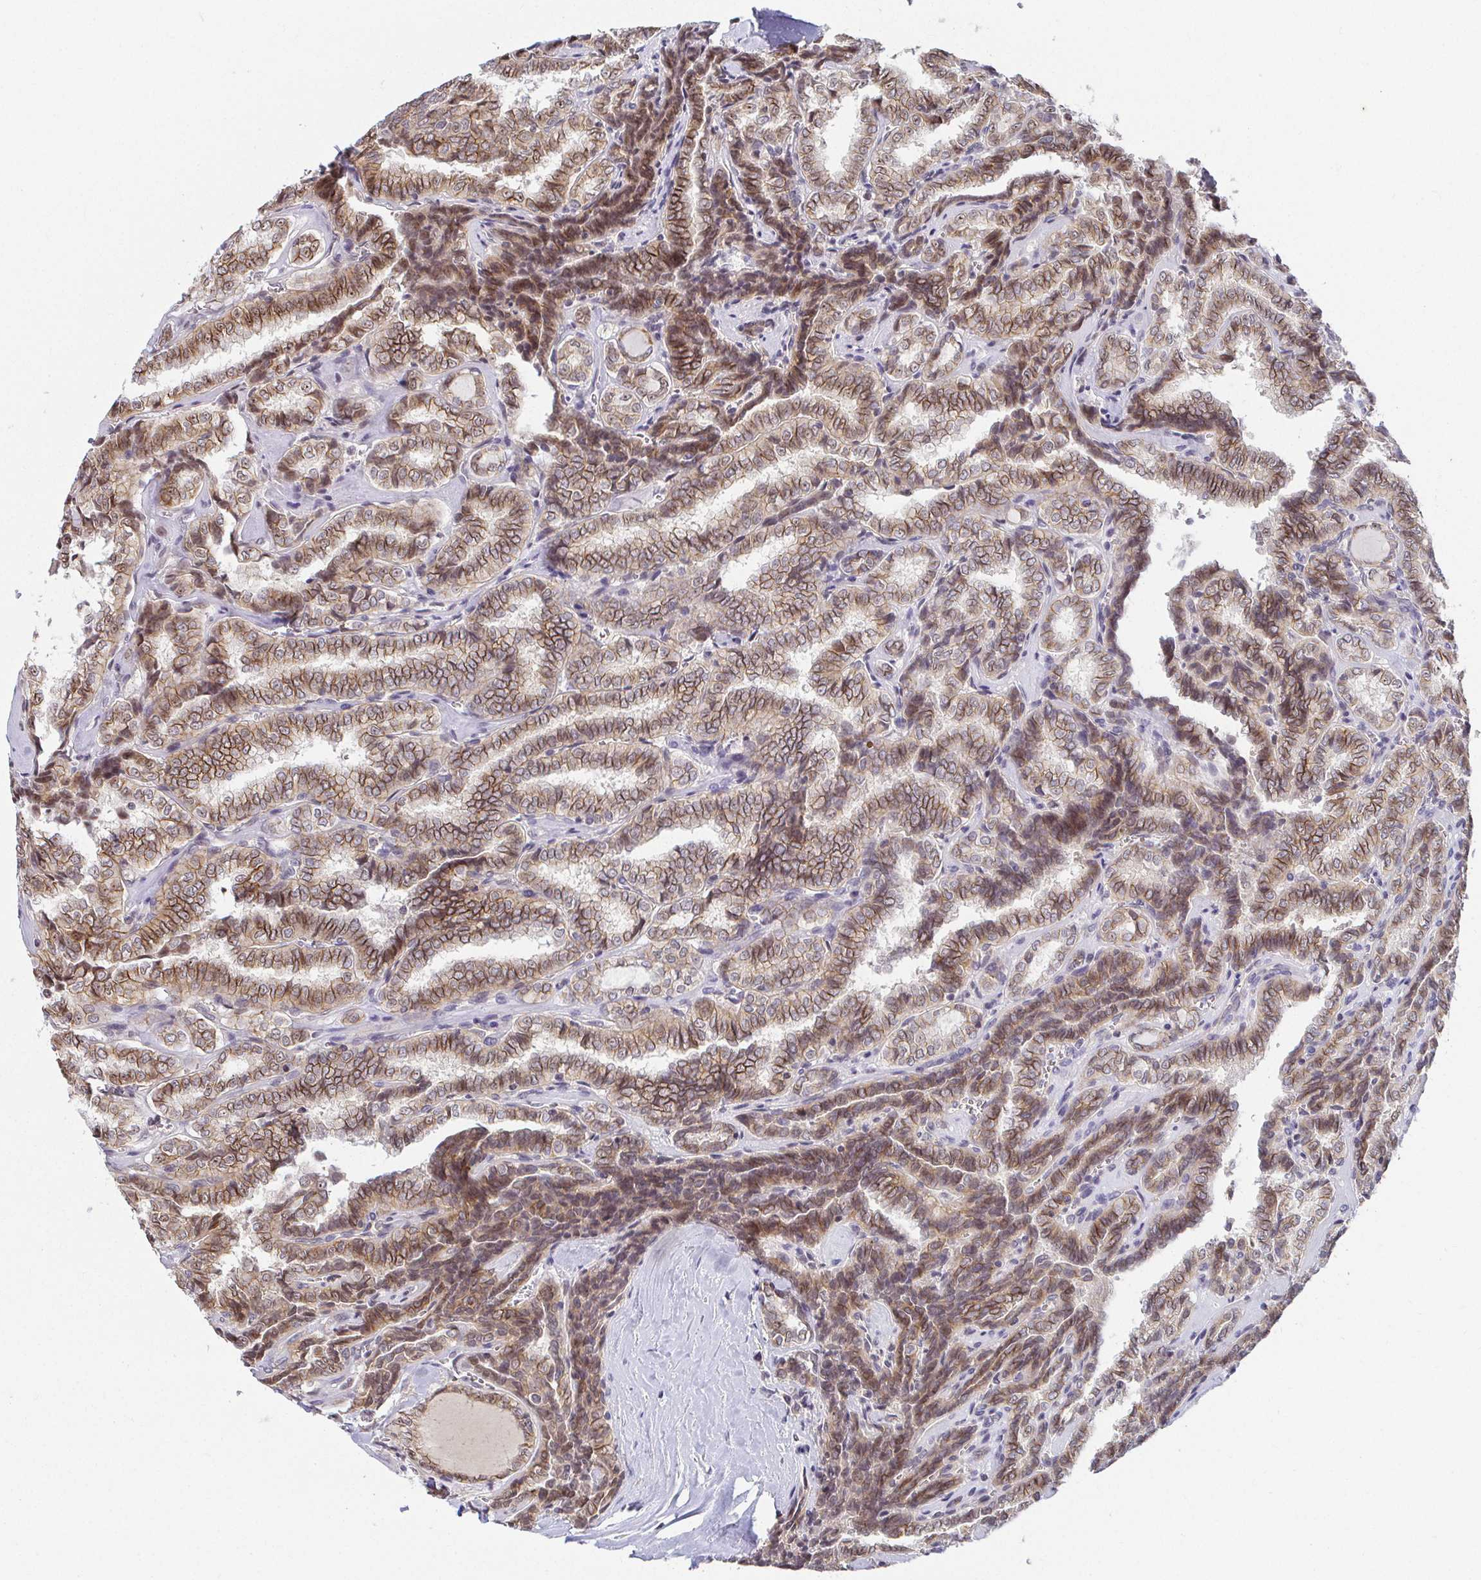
{"staining": {"intensity": "moderate", "quantity": ">75%", "location": "cytoplasmic/membranous,nuclear"}, "tissue": "thyroid cancer", "cell_type": "Tumor cells", "image_type": "cancer", "snomed": [{"axis": "morphology", "description": "Papillary adenocarcinoma, NOS"}, {"axis": "topography", "description": "Thyroid gland"}], "caption": "High-power microscopy captured an IHC photomicrograph of thyroid papillary adenocarcinoma, revealing moderate cytoplasmic/membranous and nuclear expression in approximately >75% of tumor cells. The protein is shown in brown color, while the nuclei are stained blue.", "gene": "ANK3", "patient": {"sex": "female", "age": 30}}